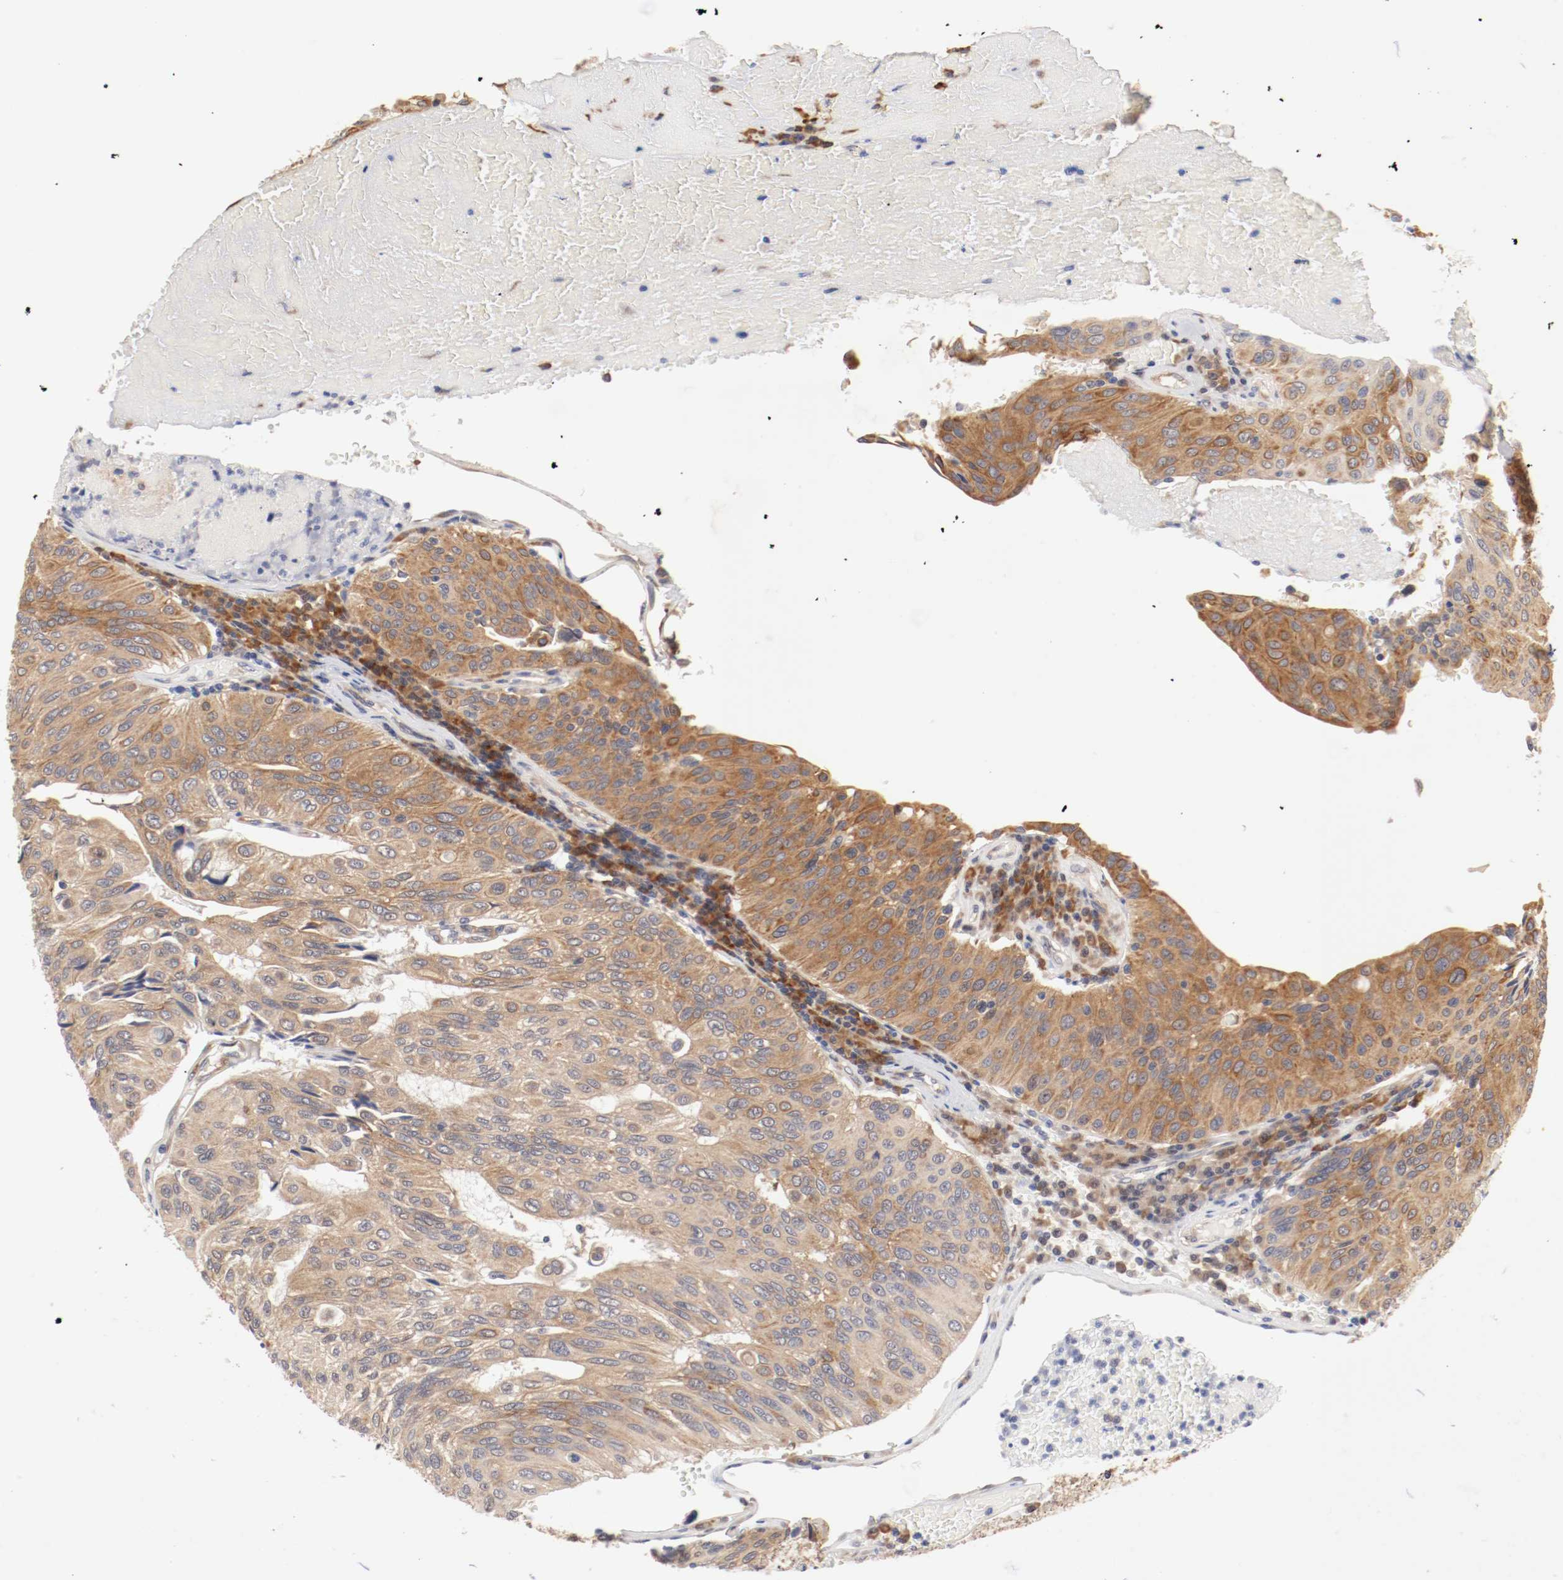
{"staining": {"intensity": "moderate", "quantity": ">75%", "location": "cytoplasmic/membranous"}, "tissue": "urothelial cancer", "cell_type": "Tumor cells", "image_type": "cancer", "snomed": [{"axis": "morphology", "description": "Urothelial carcinoma, High grade"}, {"axis": "topography", "description": "Urinary bladder"}], "caption": "Tumor cells show medium levels of moderate cytoplasmic/membranous expression in approximately >75% of cells in high-grade urothelial carcinoma. The protein of interest is stained brown, and the nuclei are stained in blue (DAB (3,3'-diaminobenzidine) IHC with brightfield microscopy, high magnification).", "gene": "FKBP3", "patient": {"sex": "male", "age": 66}}